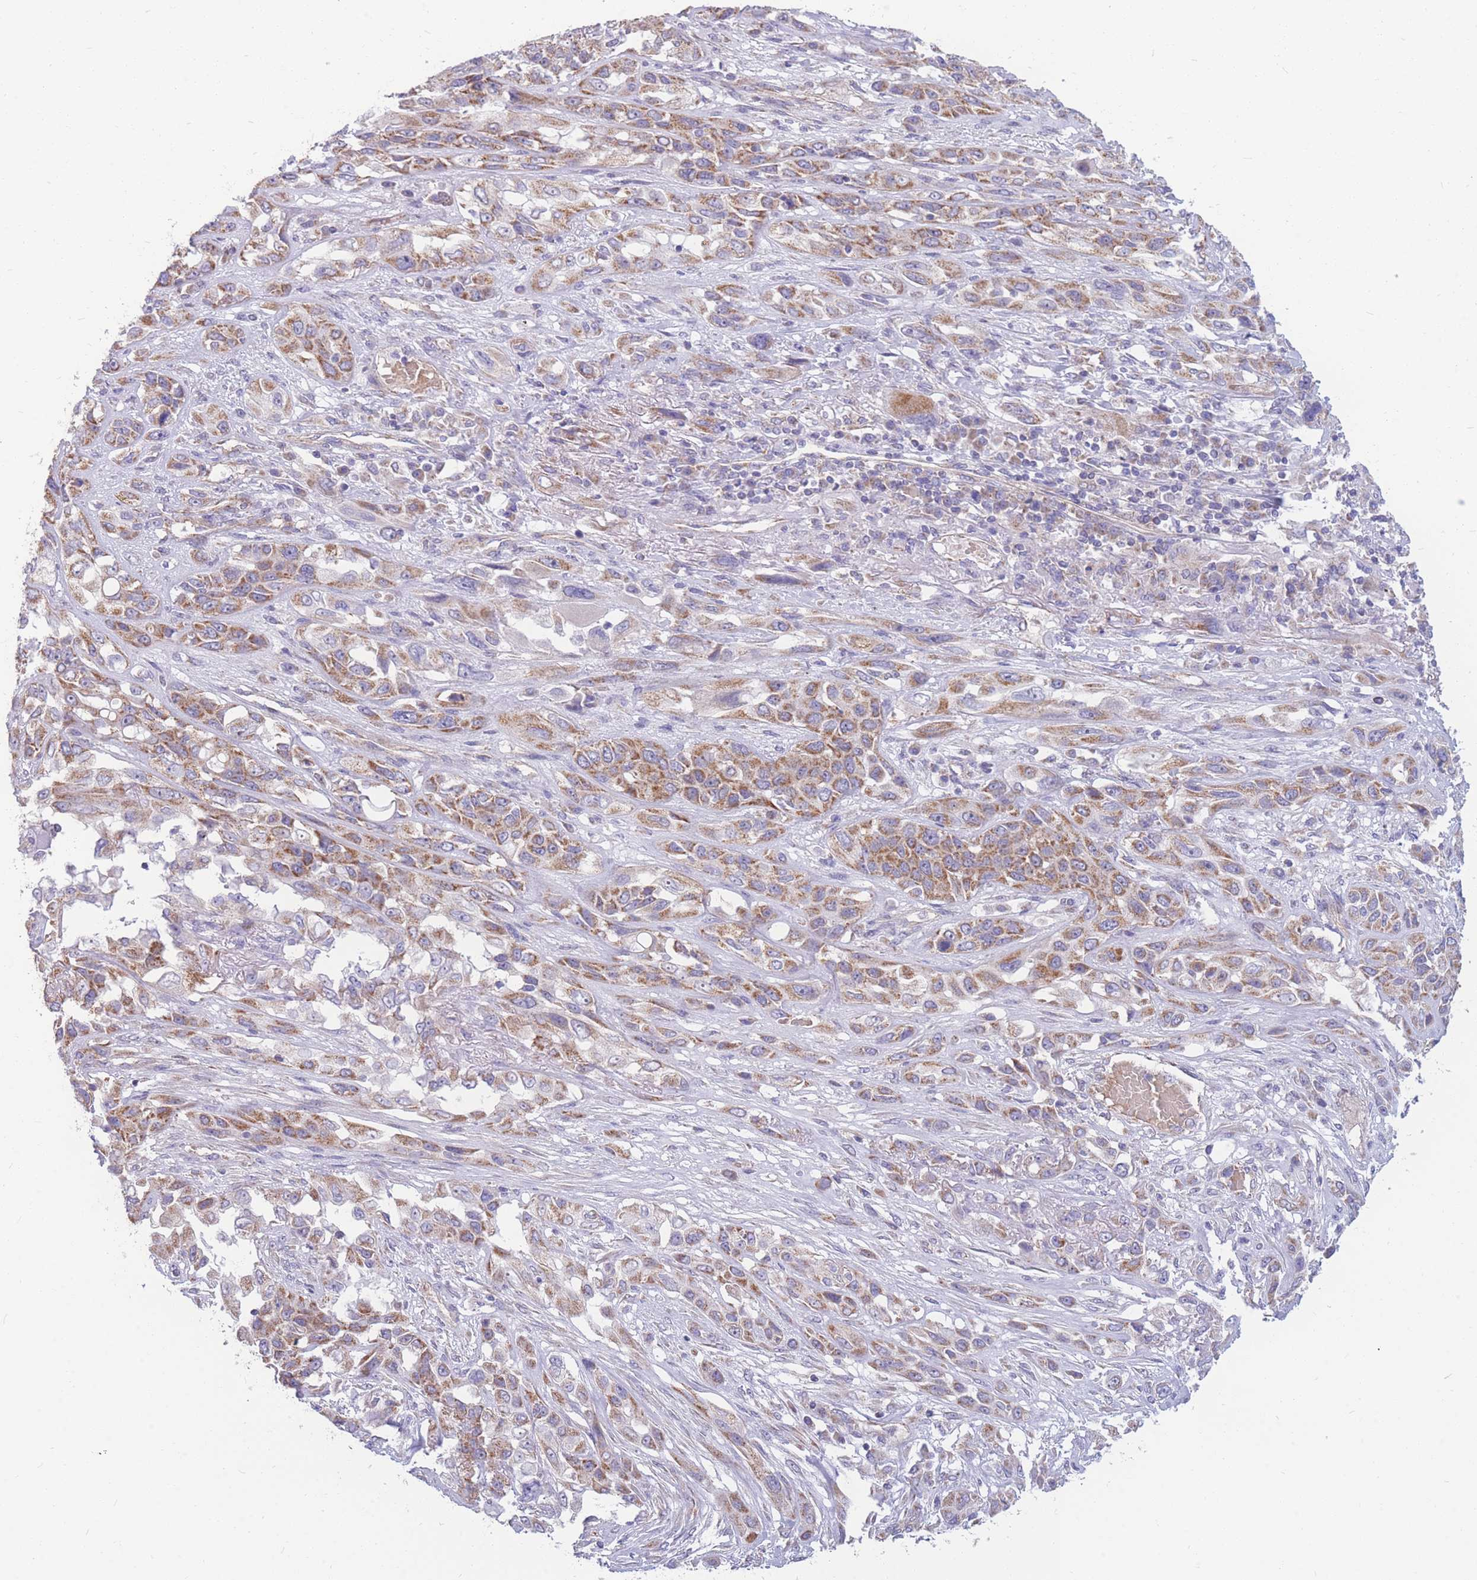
{"staining": {"intensity": "moderate", "quantity": ">75%", "location": "cytoplasmic/membranous"}, "tissue": "lung cancer", "cell_type": "Tumor cells", "image_type": "cancer", "snomed": [{"axis": "morphology", "description": "Squamous cell carcinoma, NOS"}, {"axis": "topography", "description": "Lung"}], "caption": "Immunohistochemistry (IHC) of squamous cell carcinoma (lung) shows medium levels of moderate cytoplasmic/membranous positivity in approximately >75% of tumor cells. The staining was performed using DAB (3,3'-diaminobenzidine), with brown indicating positive protein expression. Nuclei are stained blue with hematoxylin.", "gene": "MRPS9", "patient": {"sex": "female", "age": 70}}